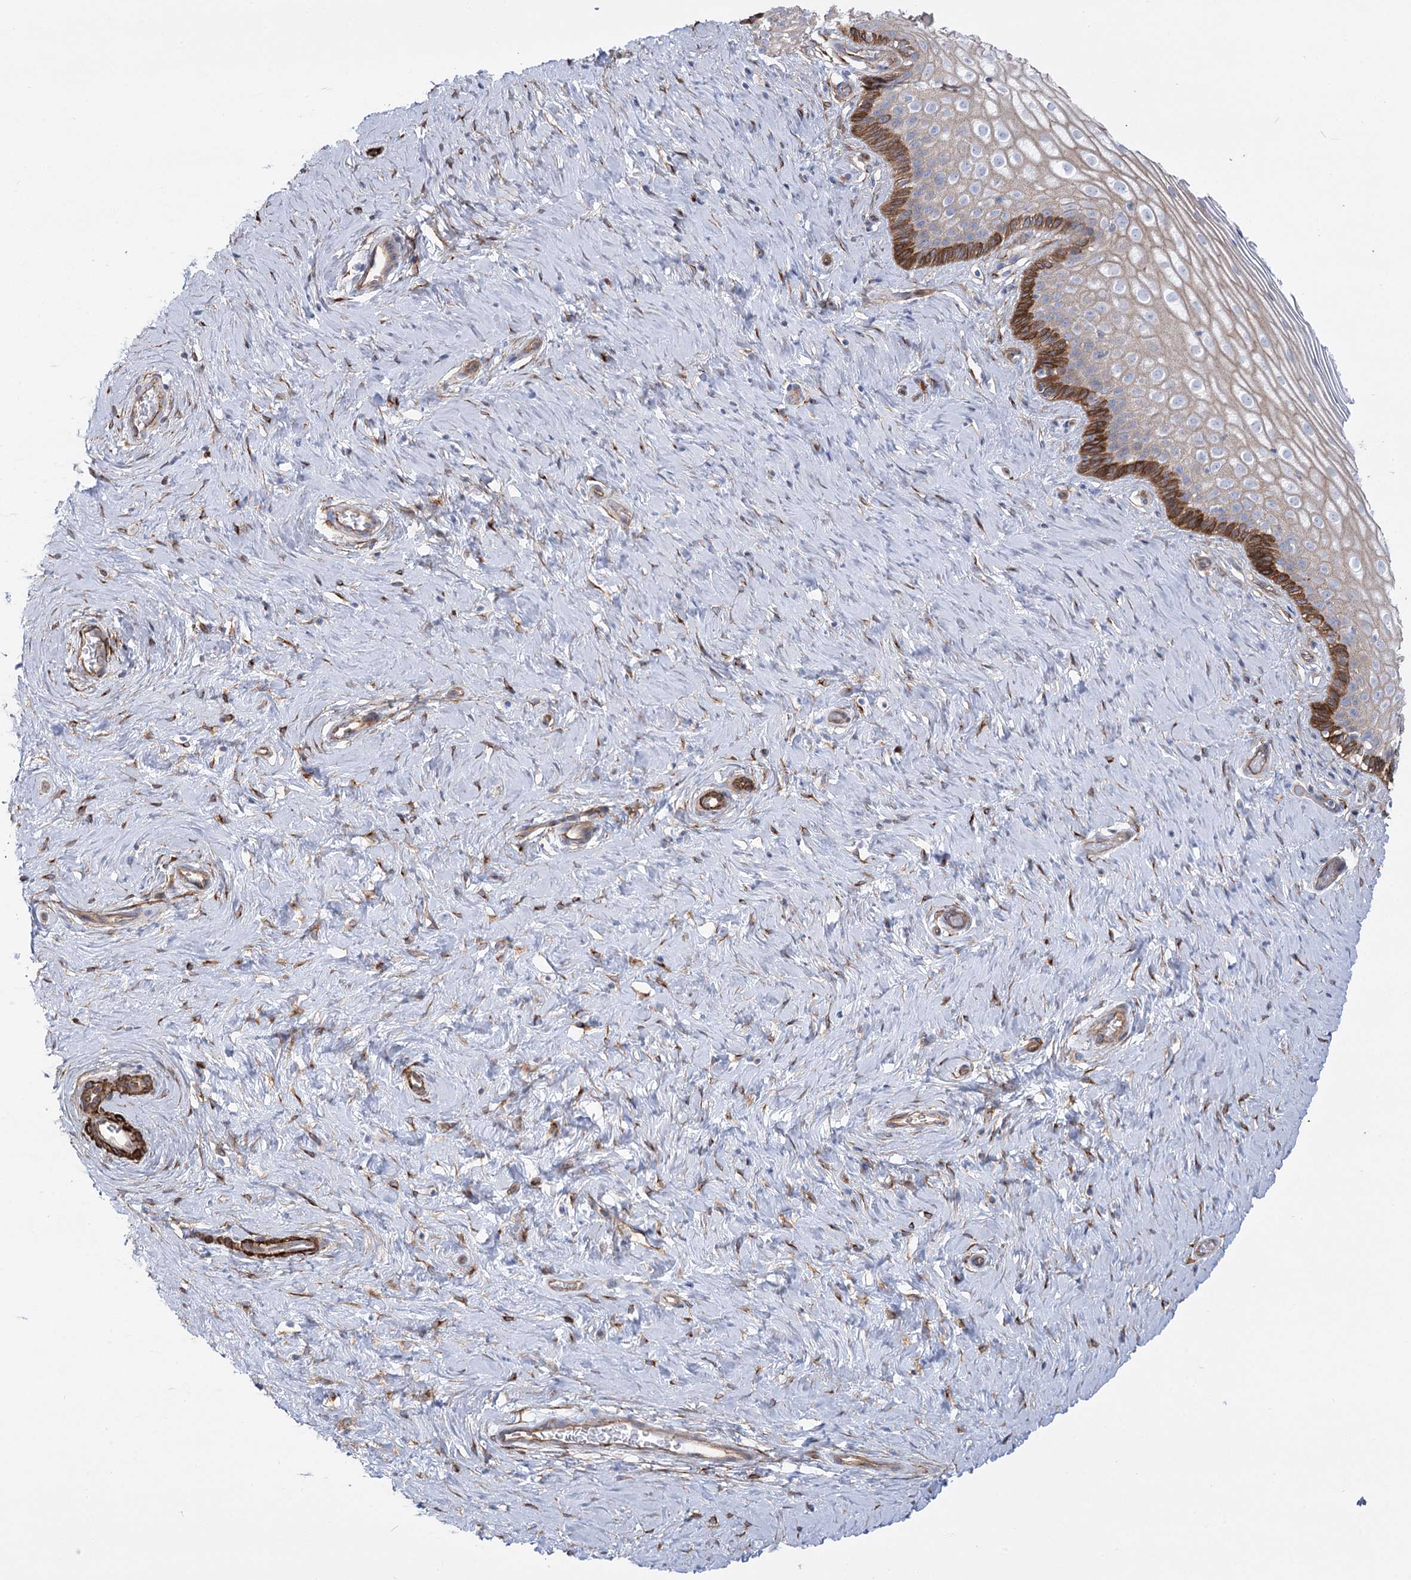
{"staining": {"intensity": "moderate", "quantity": ">75%", "location": "cytoplasmic/membranous"}, "tissue": "cervix", "cell_type": "Glandular cells", "image_type": "normal", "snomed": [{"axis": "morphology", "description": "Normal tissue, NOS"}, {"axis": "topography", "description": "Cervix"}], "caption": "Brown immunohistochemical staining in normal human cervix shows moderate cytoplasmic/membranous staining in about >75% of glandular cells. (DAB (3,3'-diaminobenzidine) IHC, brown staining for protein, blue staining for nuclei).", "gene": "PLEKHA5", "patient": {"sex": "female", "age": 33}}